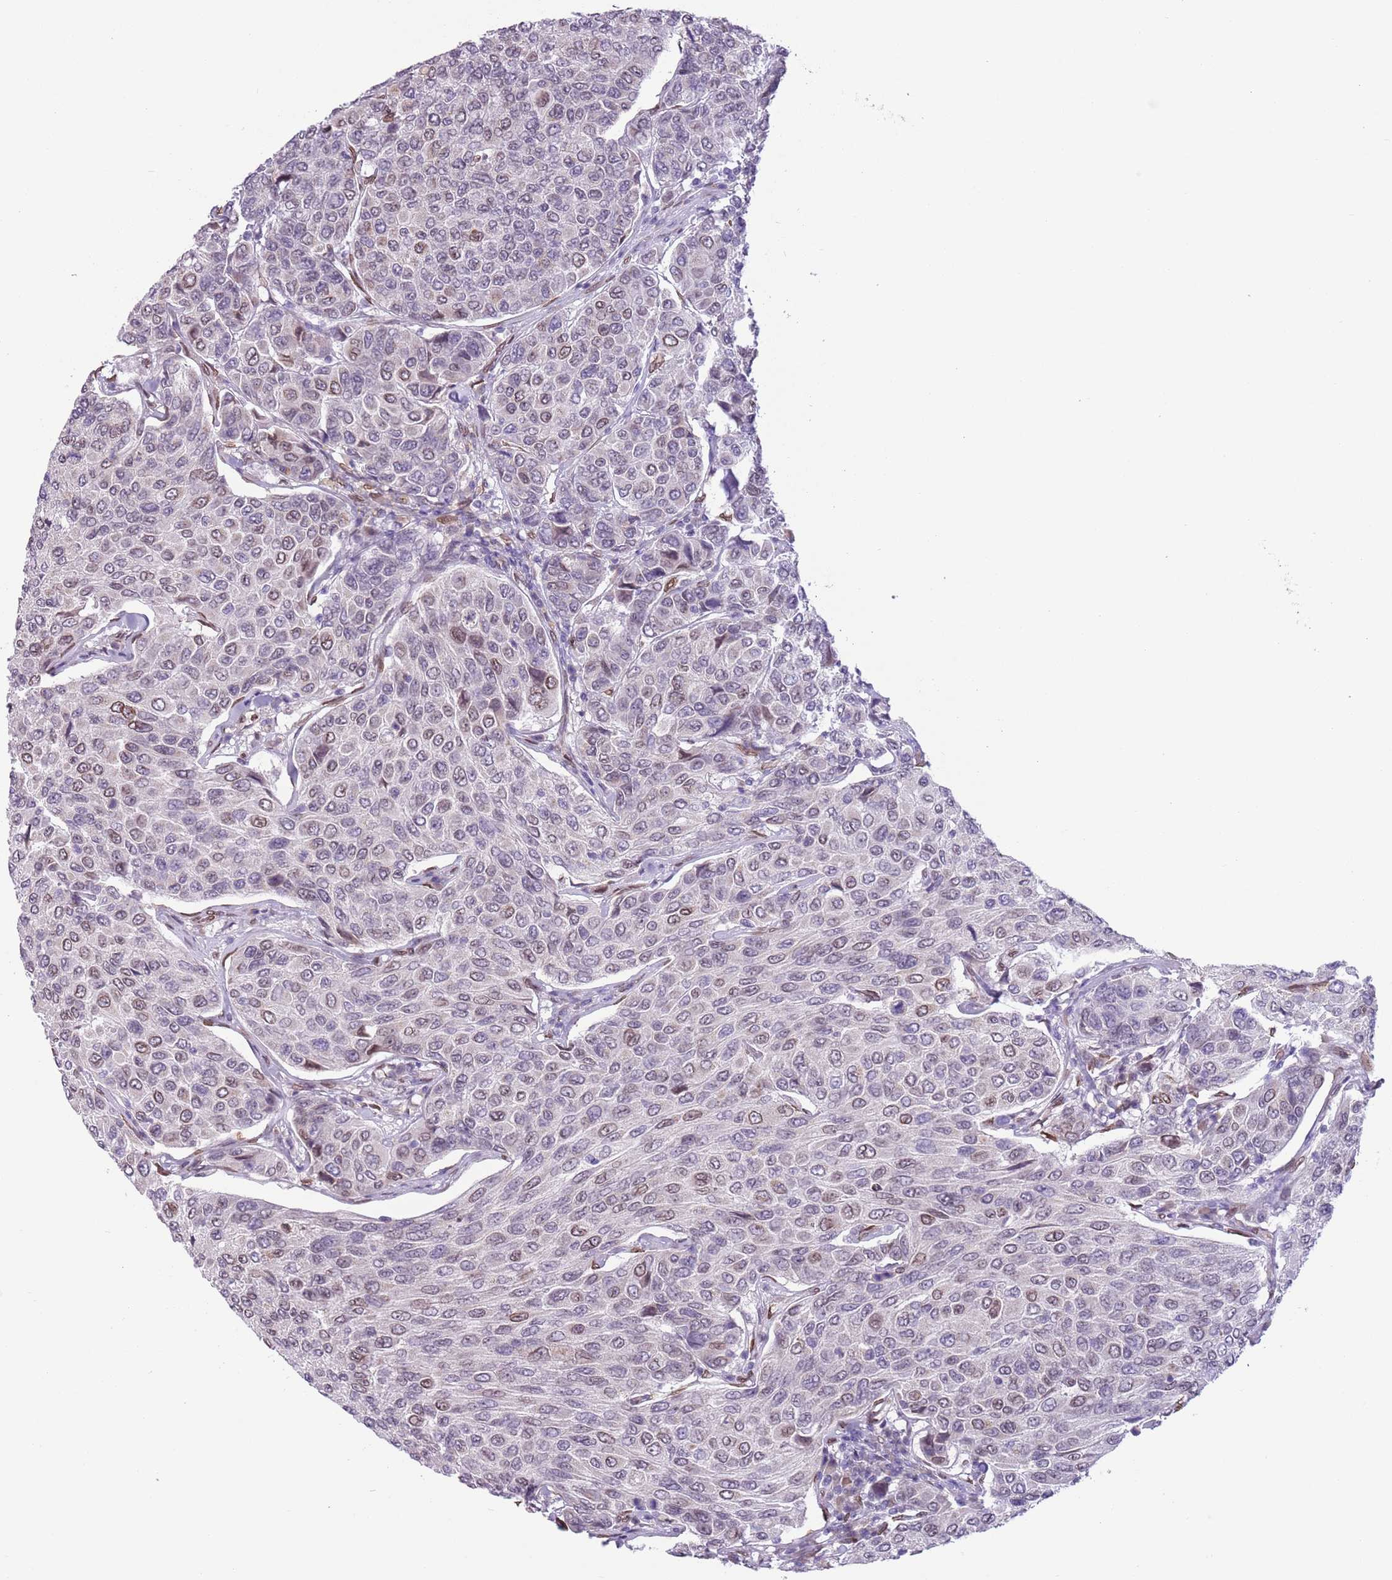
{"staining": {"intensity": "weak", "quantity": "25%-75%", "location": "cytoplasmic/membranous,nuclear"}, "tissue": "breast cancer", "cell_type": "Tumor cells", "image_type": "cancer", "snomed": [{"axis": "morphology", "description": "Duct carcinoma"}, {"axis": "topography", "description": "Breast"}], "caption": "This histopathology image displays immunohistochemistry (IHC) staining of human breast infiltrating ductal carcinoma, with low weak cytoplasmic/membranous and nuclear expression in about 25%-75% of tumor cells.", "gene": "ZGLP1", "patient": {"sex": "female", "age": 55}}